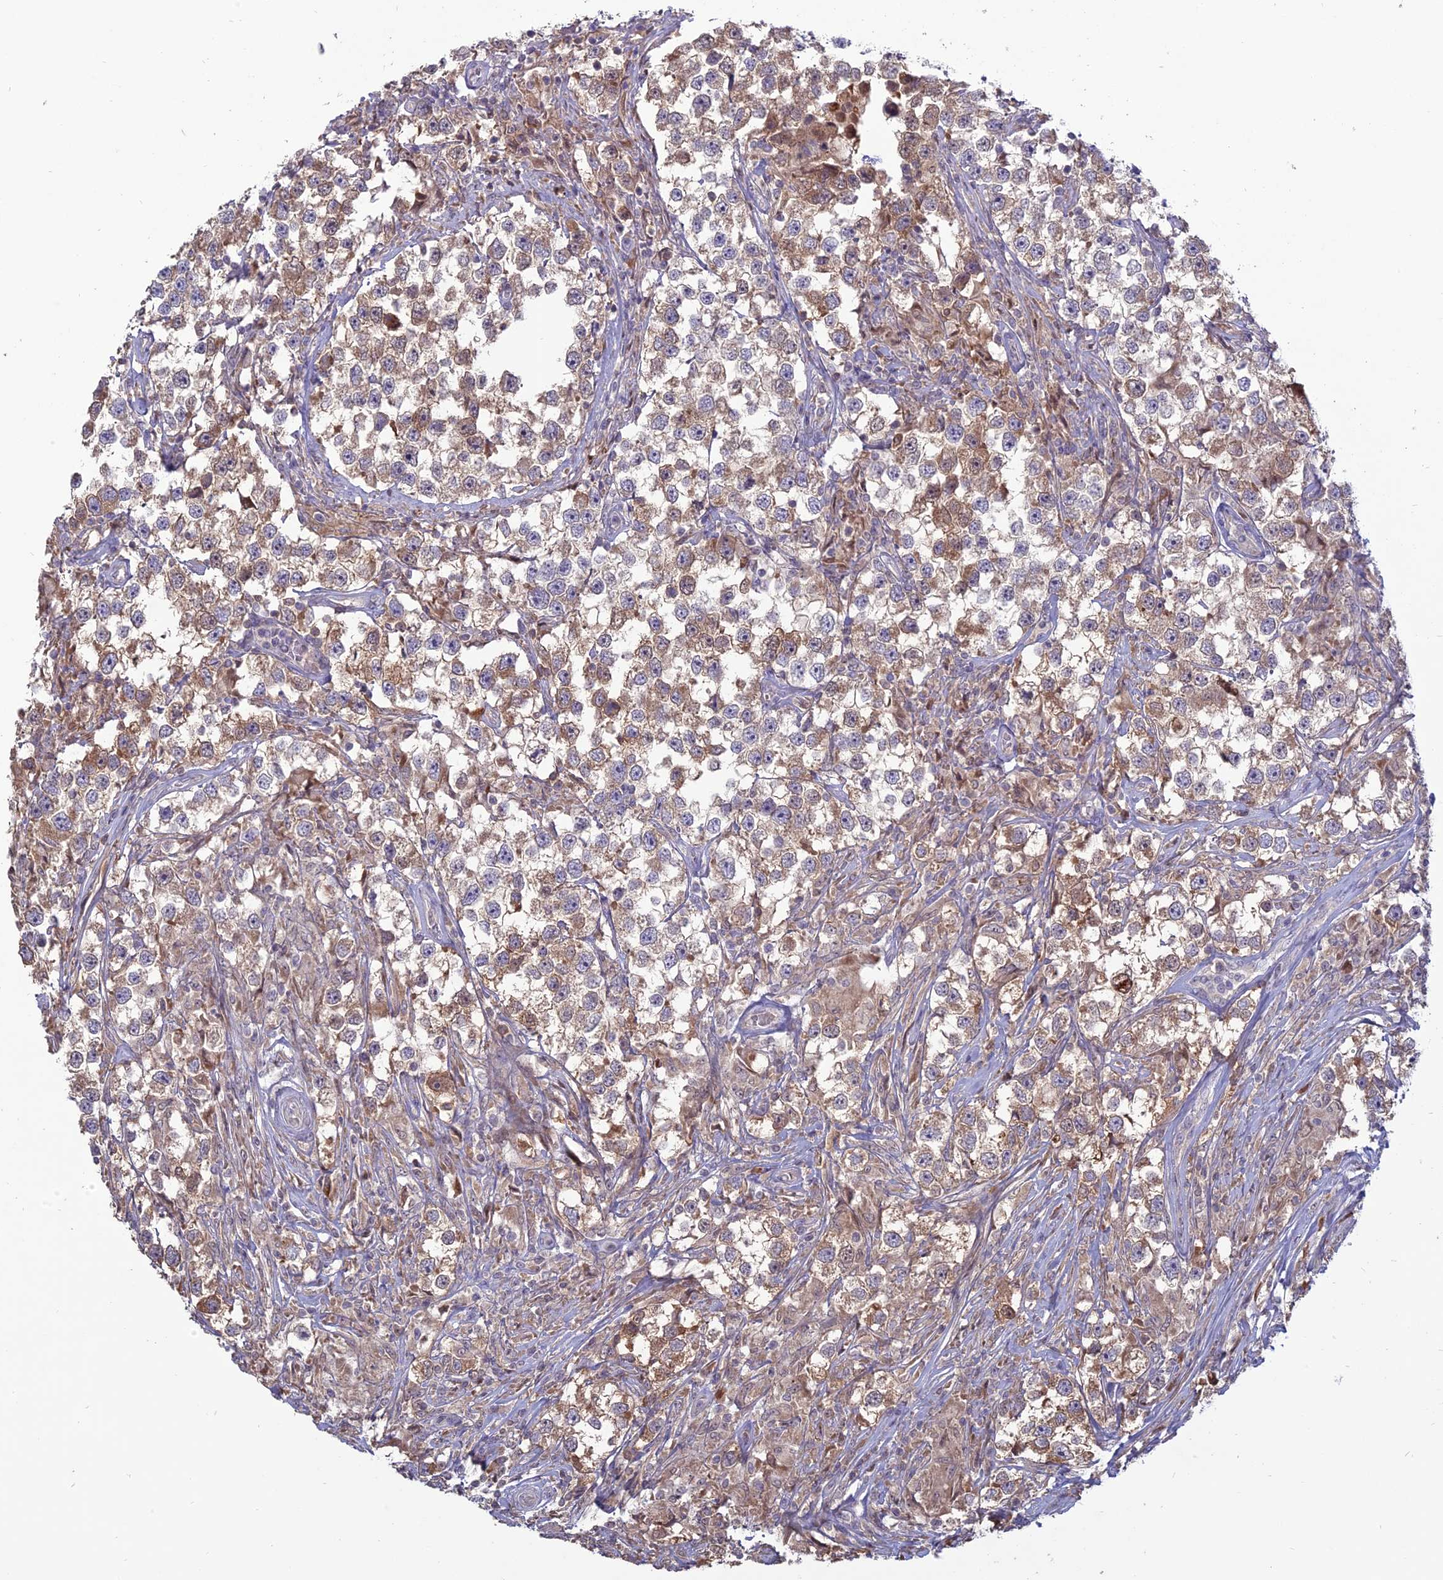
{"staining": {"intensity": "moderate", "quantity": "25%-75%", "location": "cytoplasmic/membranous"}, "tissue": "testis cancer", "cell_type": "Tumor cells", "image_type": "cancer", "snomed": [{"axis": "morphology", "description": "Seminoma, NOS"}, {"axis": "topography", "description": "Testis"}], "caption": "Immunohistochemical staining of testis seminoma demonstrates medium levels of moderate cytoplasmic/membranous positivity in approximately 25%-75% of tumor cells.", "gene": "TMEM208", "patient": {"sex": "male", "age": 46}}